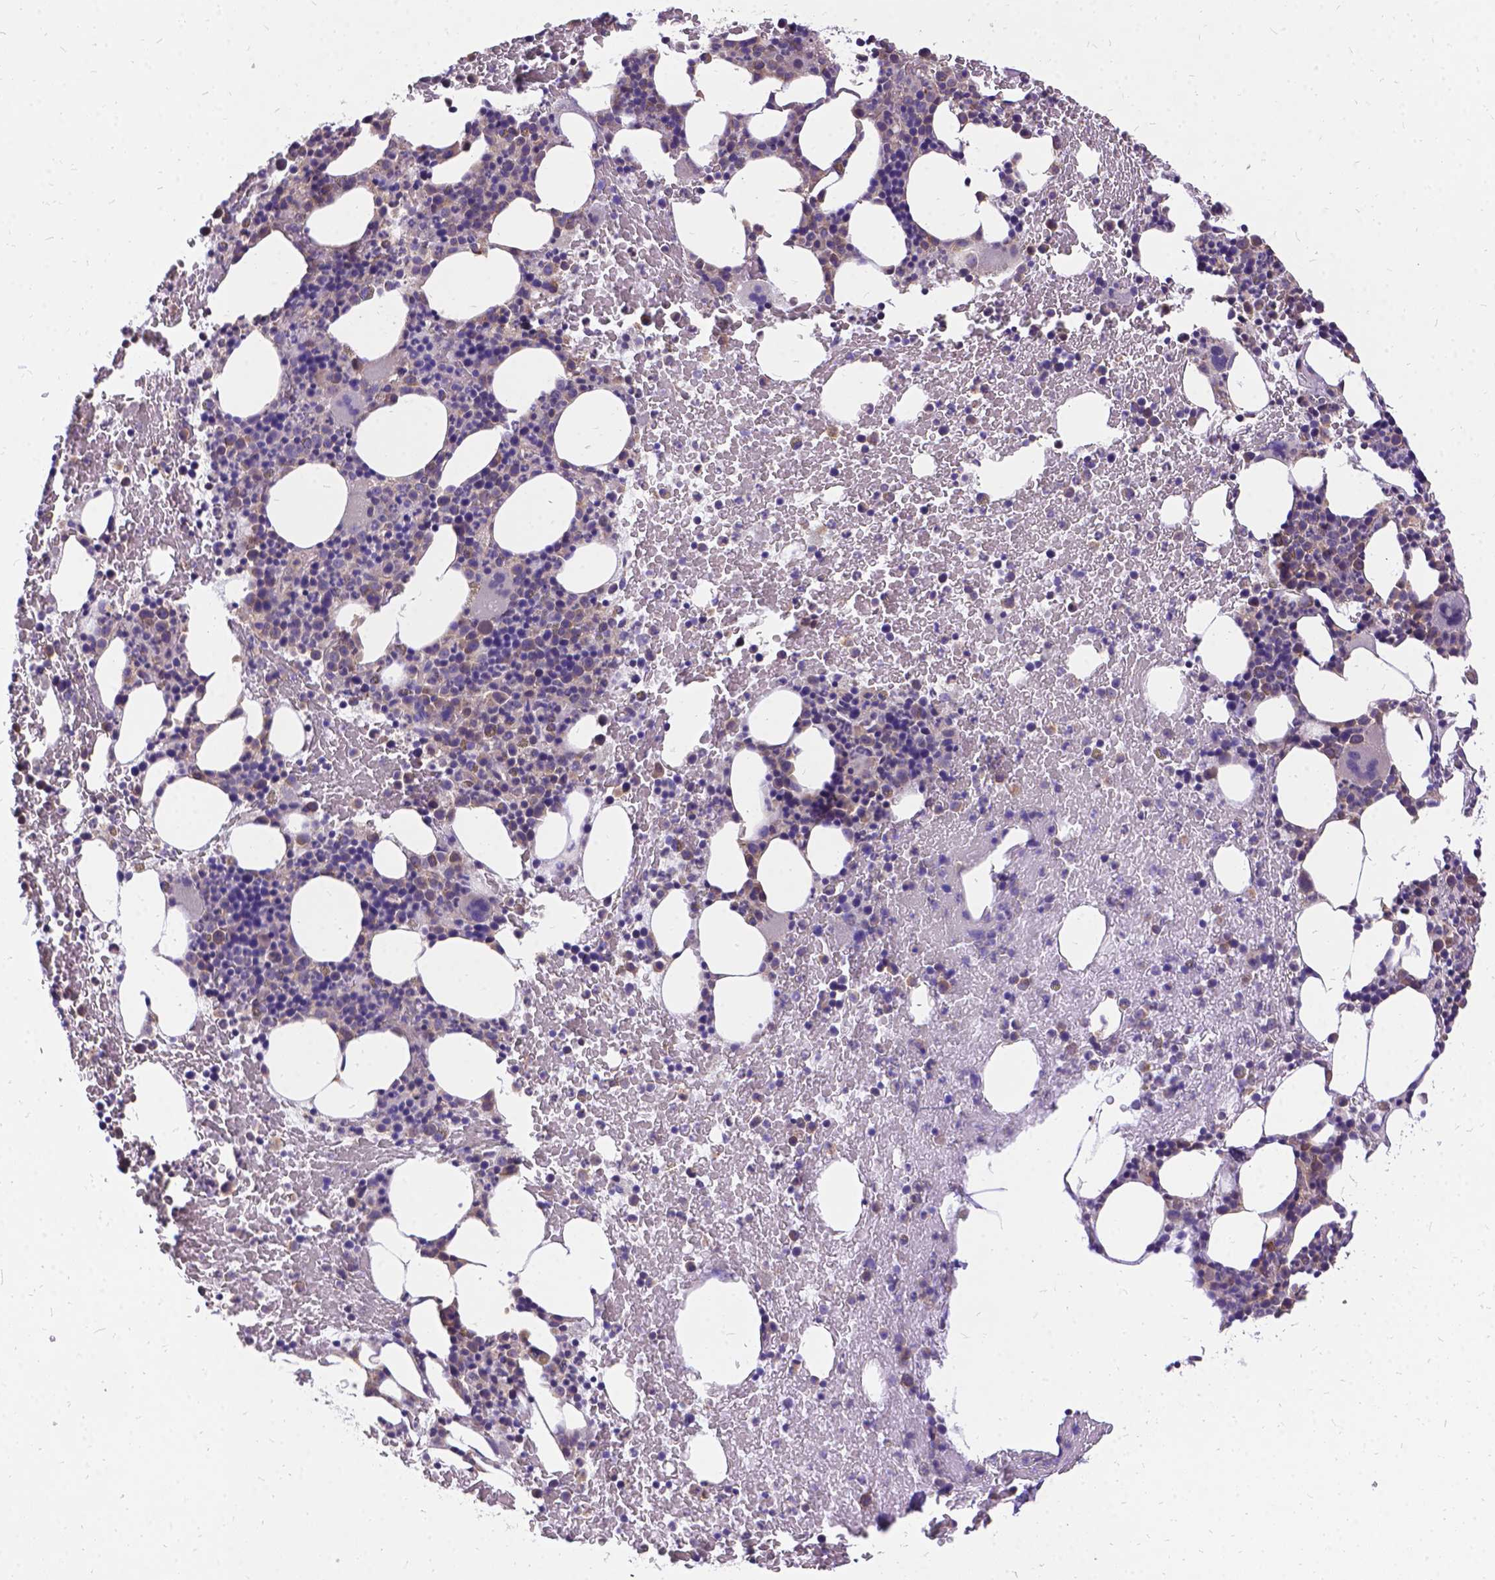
{"staining": {"intensity": "weak", "quantity": "25%-75%", "location": "cytoplasmic/membranous"}, "tissue": "bone marrow", "cell_type": "Hematopoietic cells", "image_type": "normal", "snomed": [{"axis": "morphology", "description": "Normal tissue, NOS"}, {"axis": "topography", "description": "Bone marrow"}], "caption": "Immunohistochemistry histopathology image of benign bone marrow: human bone marrow stained using IHC displays low levels of weak protein expression localized specifically in the cytoplasmic/membranous of hematopoietic cells, appearing as a cytoplasmic/membranous brown color.", "gene": "DENND6A", "patient": {"sex": "male", "age": 72}}